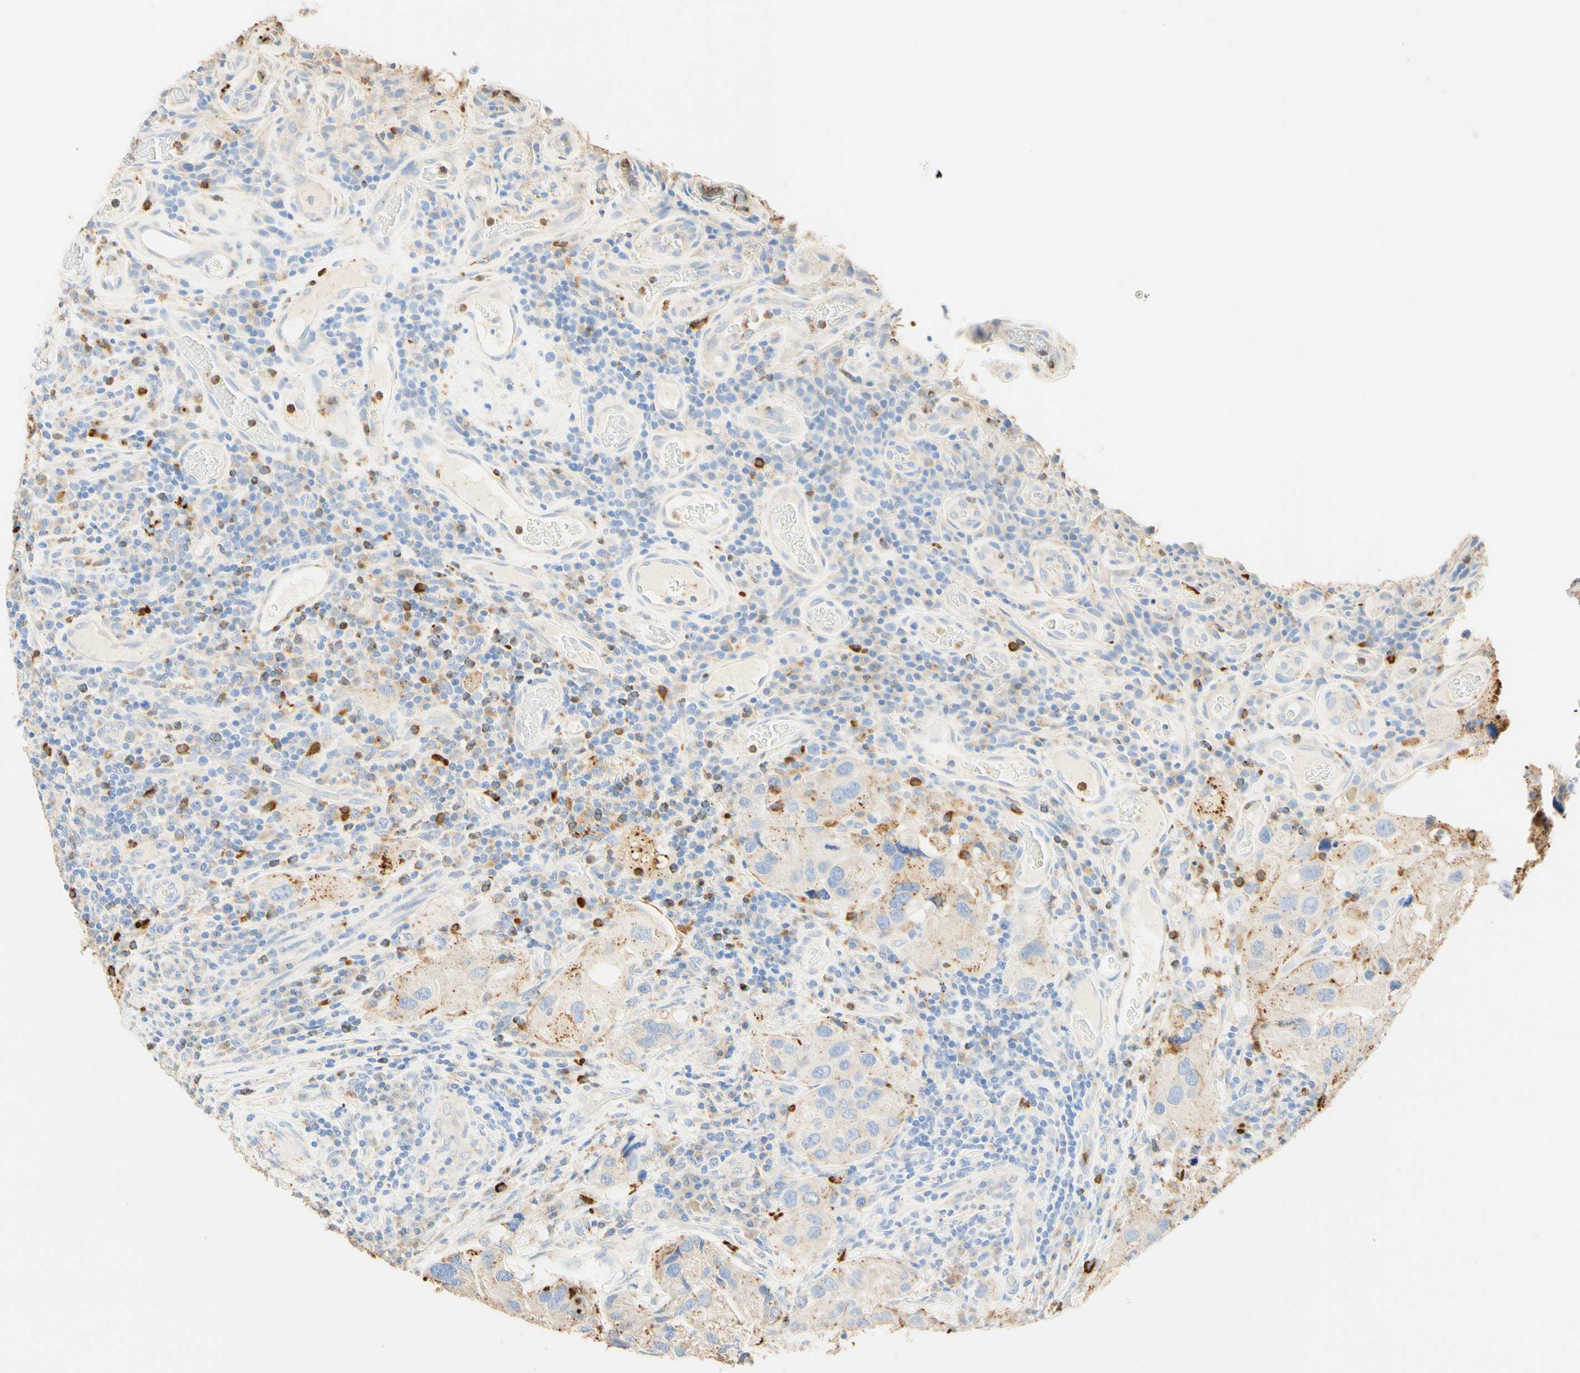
{"staining": {"intensity": "moderate", "quantity": "<25%", "location": "cytoplasmic/membranous"}, "tissue": "urothelial cancer", "cell_type": "Tumor cells", "image_type": "cancer", "snomed": [{"axis": "morphology", "description": "Urothelial carcinoma, High grade"}, {"axis": "topography", "description": "Urinary bladder"}], "caption": "Moderate cytoplasmic/membranous protein staining is seen in approximately <25% of tumor cells in urothelial cancer. Ihc stains the protein in brown and the nuclei are stained blue.", "gene": "CD63", "patient": {"sex": "female", "age": 64}}